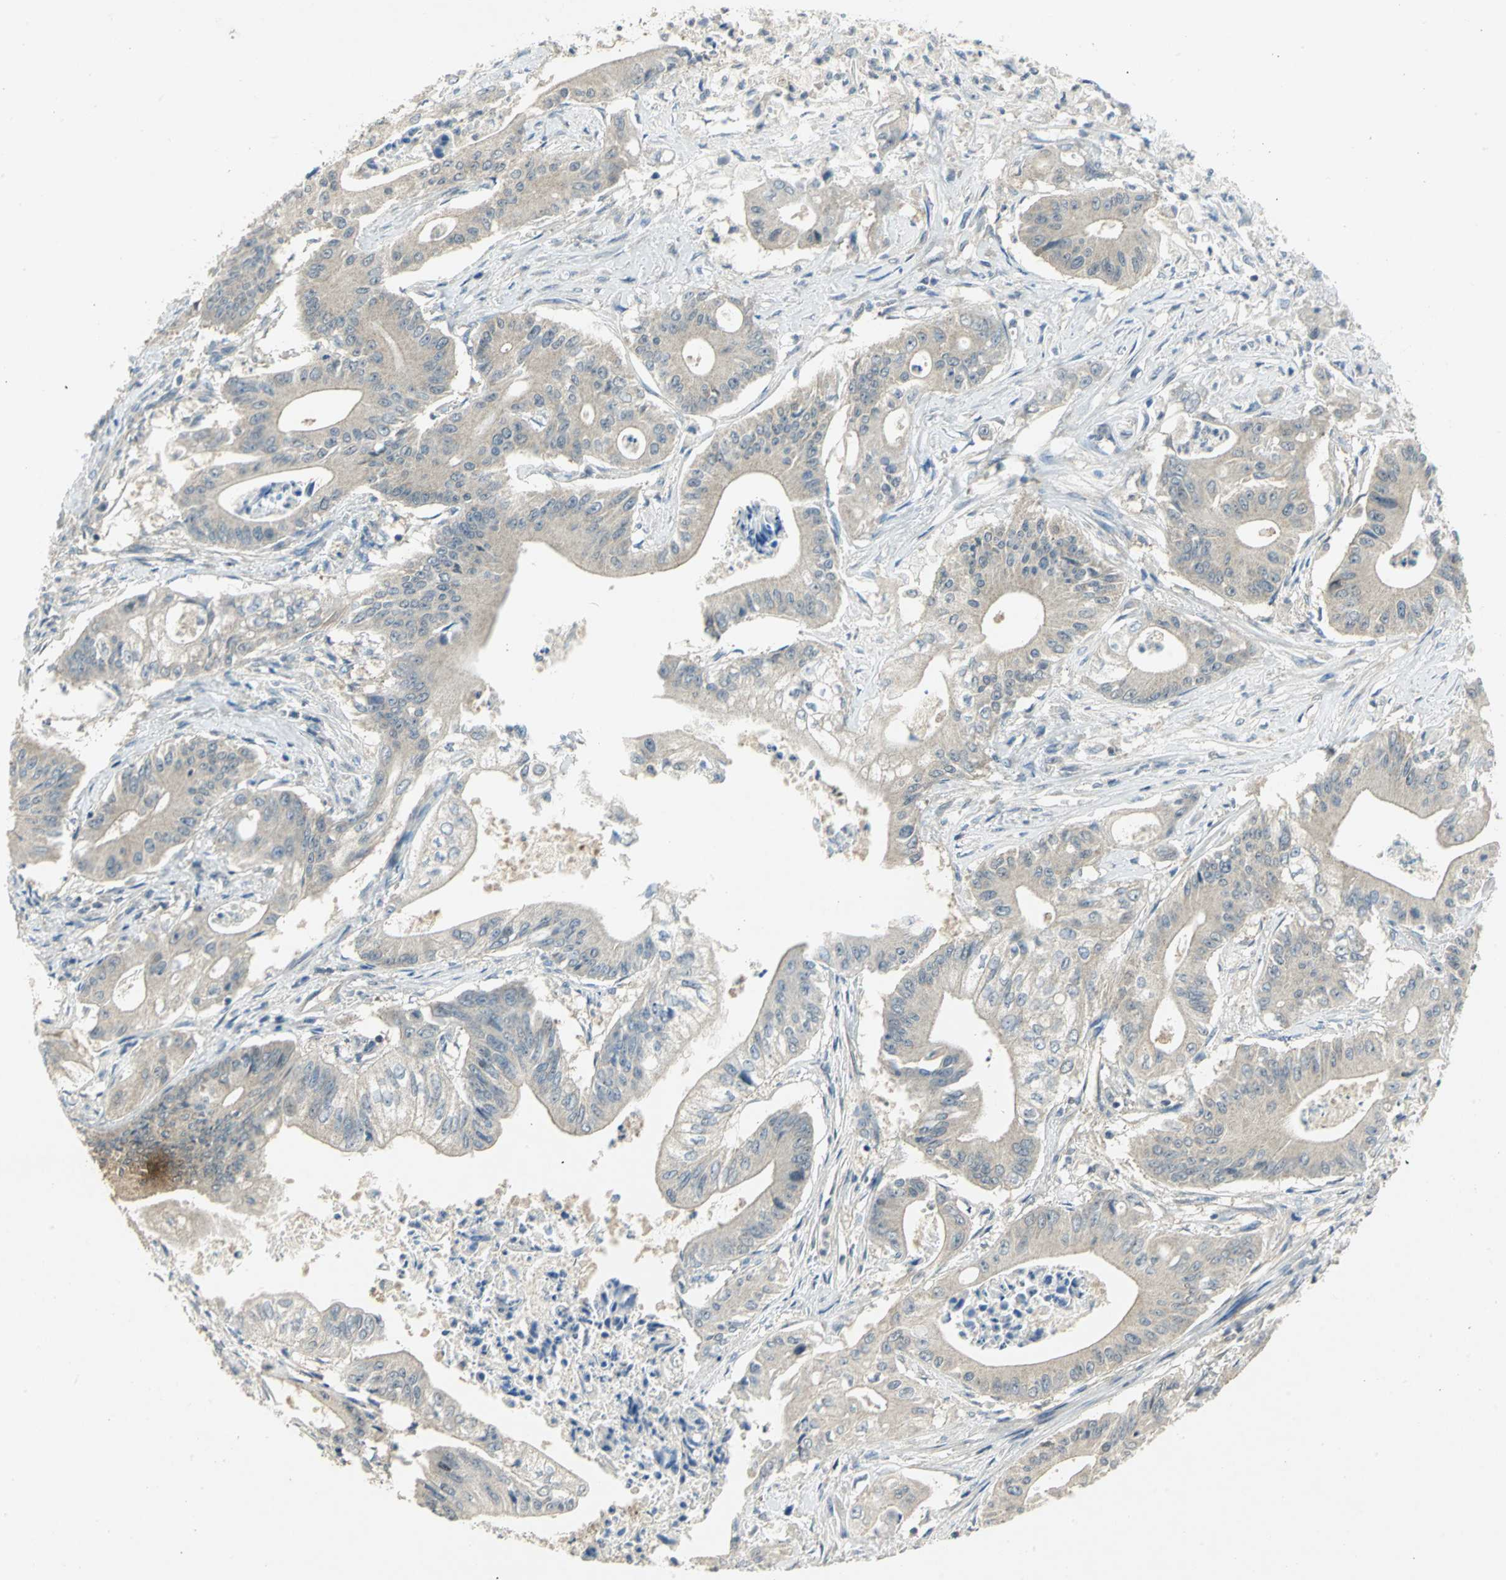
{"staining": {"intensity": "negative", "quantity": "none", "location": "none"}, "tissue": "pancreatic cancer", "cell_type": "Tumor cells", "image_type": "cancer", "snomed": [{"axis": "morphology", "description": "Normal tissue, NOS"}, {"axis": "topography", "description": "Lymph node"}], "caption": "Immunohistochemical staining of pancreatic cancer shows no significant expression in tumor cells.", "gene": "PPIA", "patient": {"sex": "male", "age": 62}}